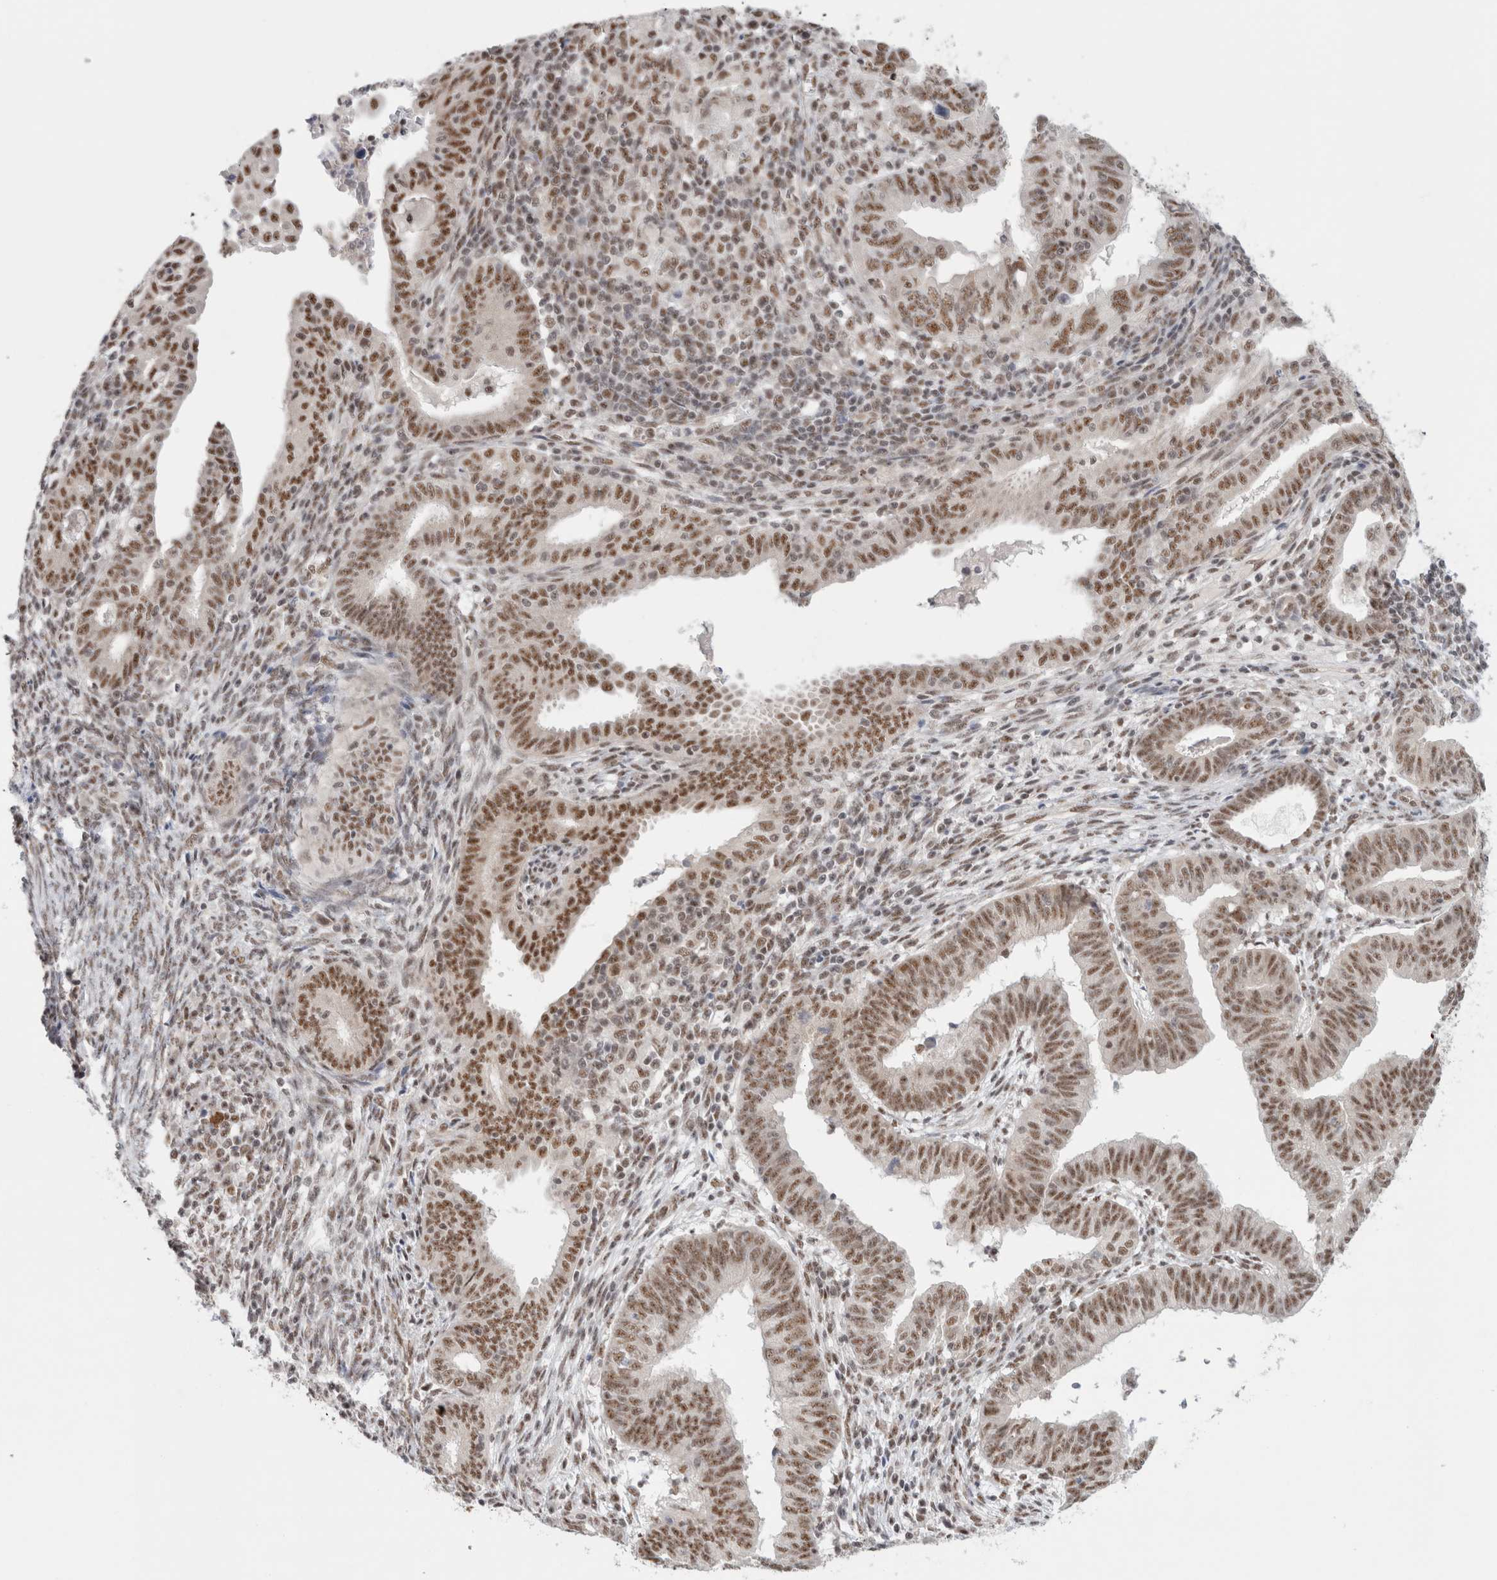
{"staining": {"intensity": "moderate", "quantity": ">75%", "location": "nuclear"}, "tissue": "endometrial cancer", "cell_type": "Tumor cells", "image_type": "cancer", "snomed": [{"axis": "morphology", "description": "Adenocarcinoma, NOS"}, {"axis": "topography", "description": "Uterus"}], "caption": "Tumor cells exhibit medium levels of moderate nuclear expression in approximately >75% of cells in adenocarcinoma (endometrial).", "gene": "TRMT12", "patient": {"sex": "female", "age": 77}}